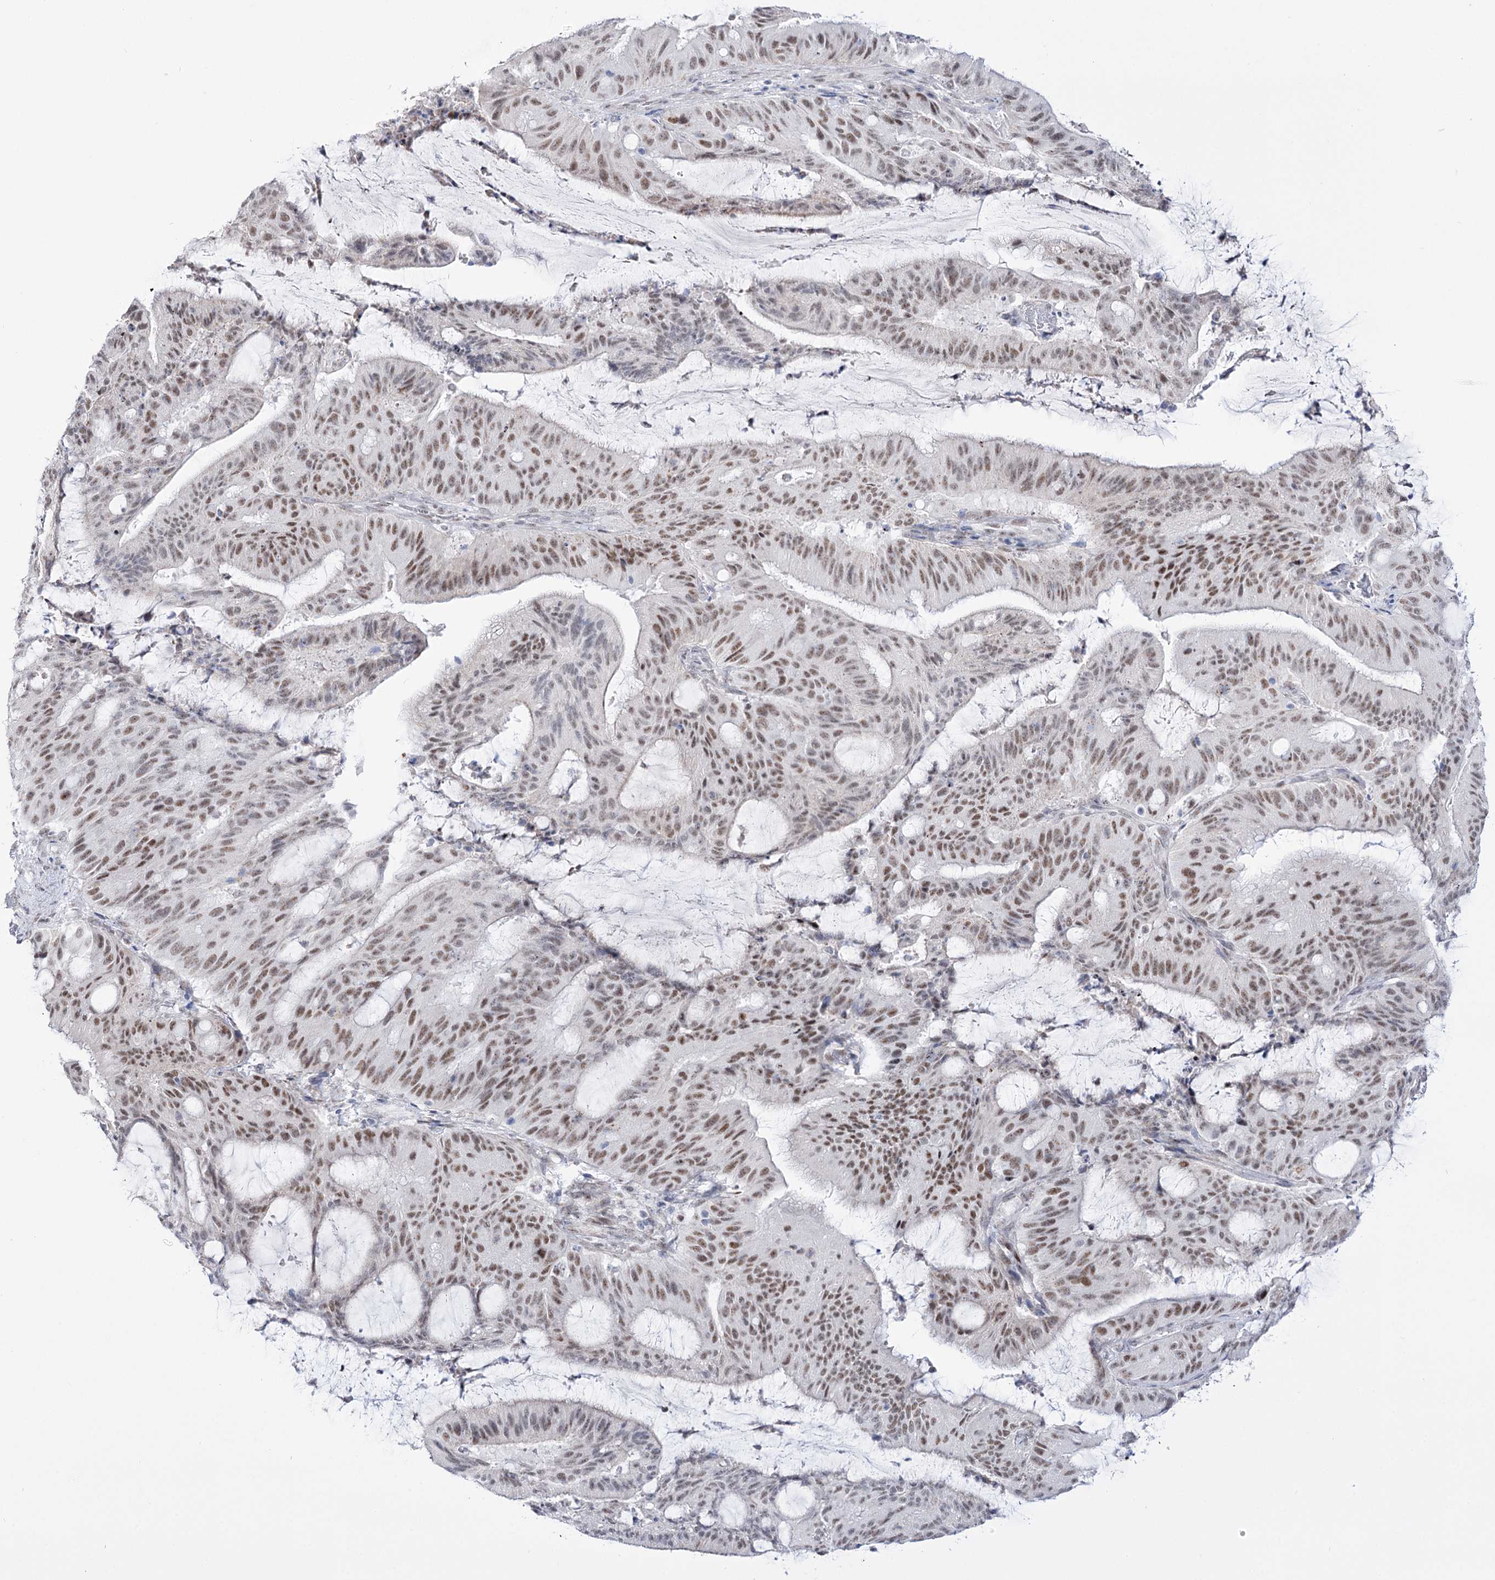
{"staining": {"intensity": "moderate", "quantity": ">75%", "location": "nuclear"}, "tissue": "liver cancer", "cell_type": "Tumor cells", "image_type": "cancer", "snomed": [{"axis": "morphology", "description": "Normal tissue, NOS"}, {"axis": "morphology", "description": "Cholangiocarcinoma"}, {"axis": "topography", "description": "Liver"}, {"axis": "topography", "description": "Peripheral nerve tissue"}], "caption": "The micrograph exhibits immunohistochemical staining of liver cancer (cholangiocarcinoma). There is moderate nuclear staining is identified in approximately >75% of tumor cells.", "gene": "RBM15B", "patient": {"sex": "female", "age": 73}}